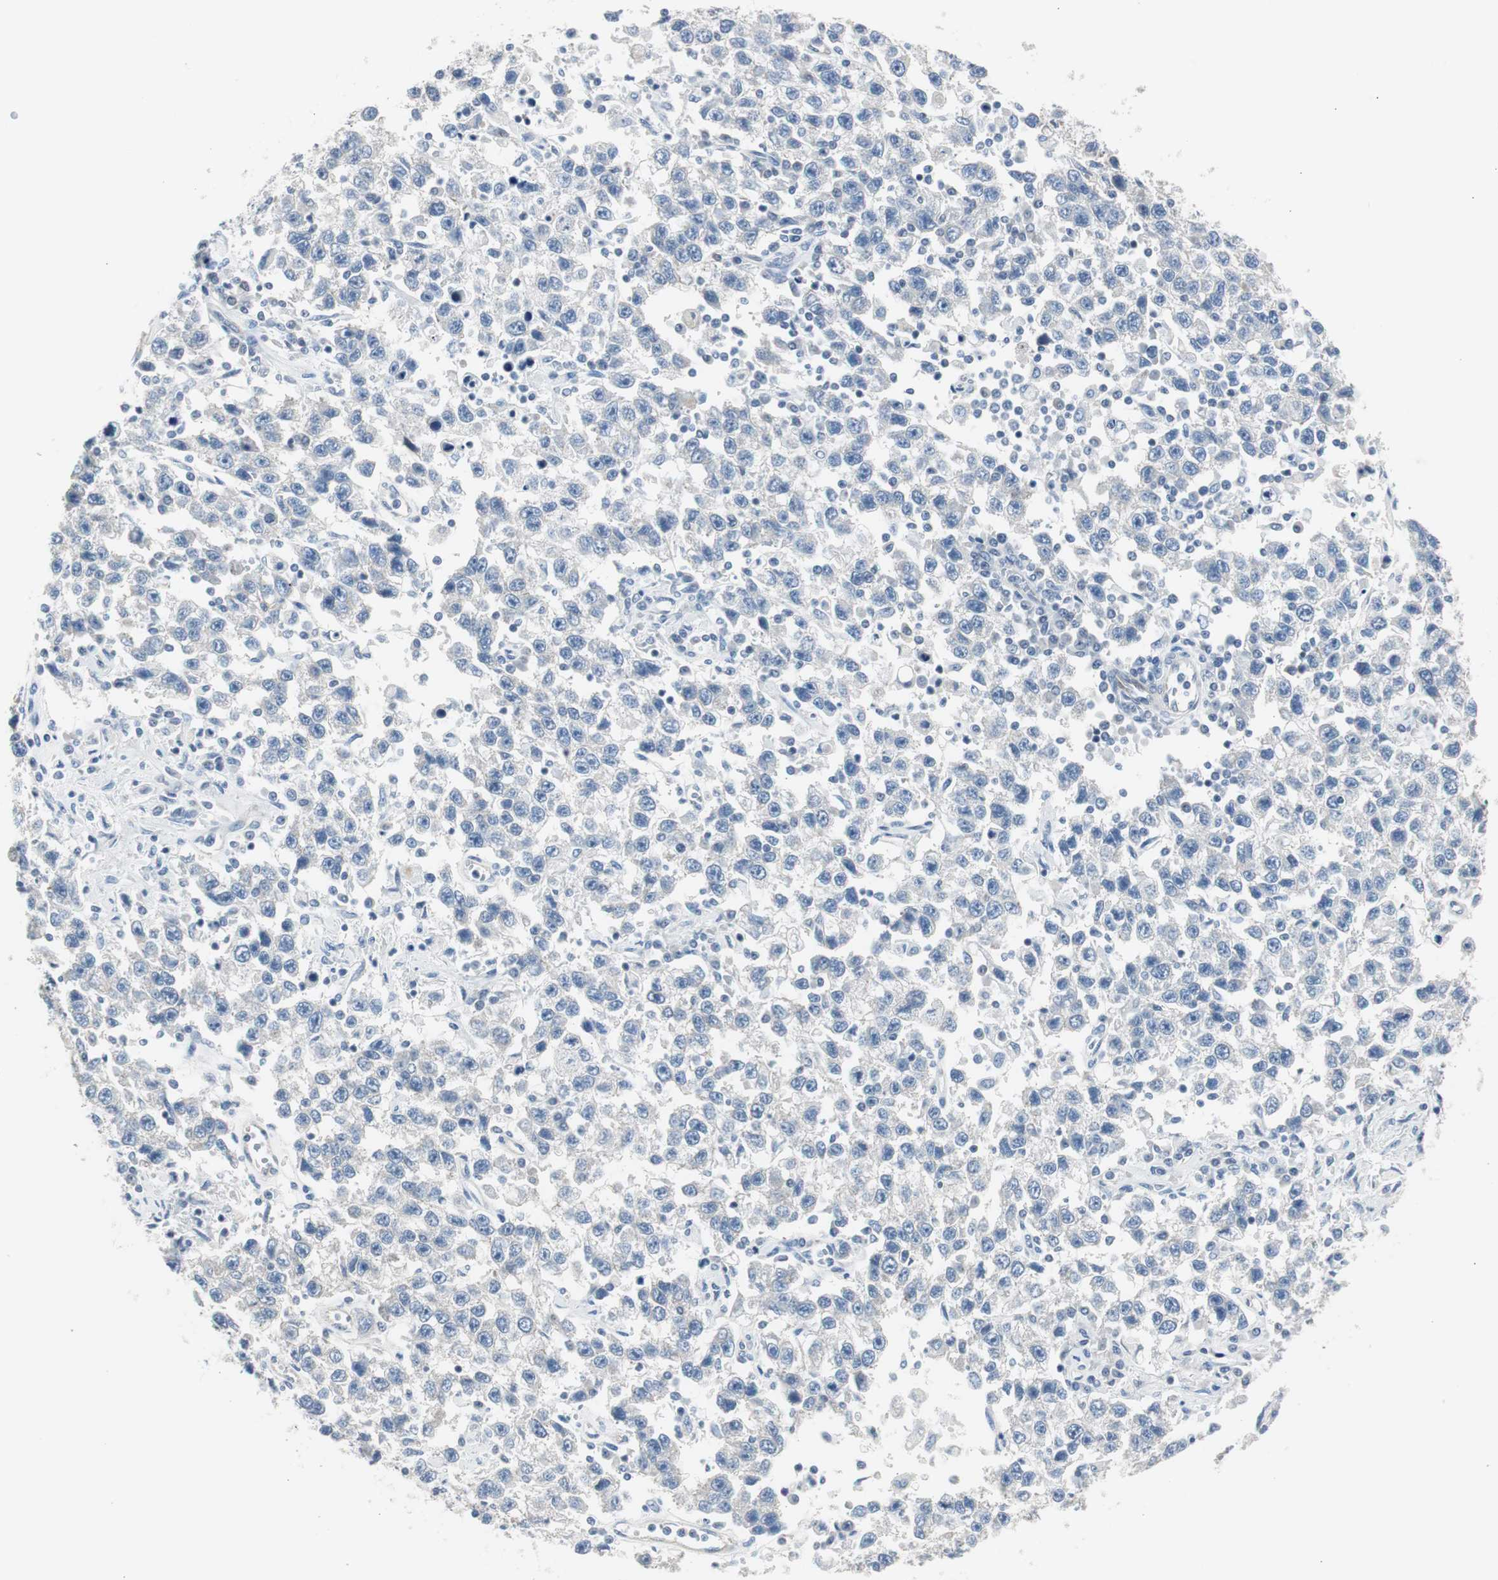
{"staining": {"intensity": "negative", "quantity": "none", "location": "none"}, "tissue": "testis cancer", "cell_type": "Tumor cells", "image_type": "cancer", "snomed": [{"axis": "morphology", "description": "Seminoma, NOS"}, {"axis": "topography", "description": "Testis"}], "caption": "IHC histopathology image of human seminoma (testis) stained for a protein (brown), which displays no expression in tumor cells.", "gene": "STXBP4", "patient": {"sex": "male", "age": 41}}